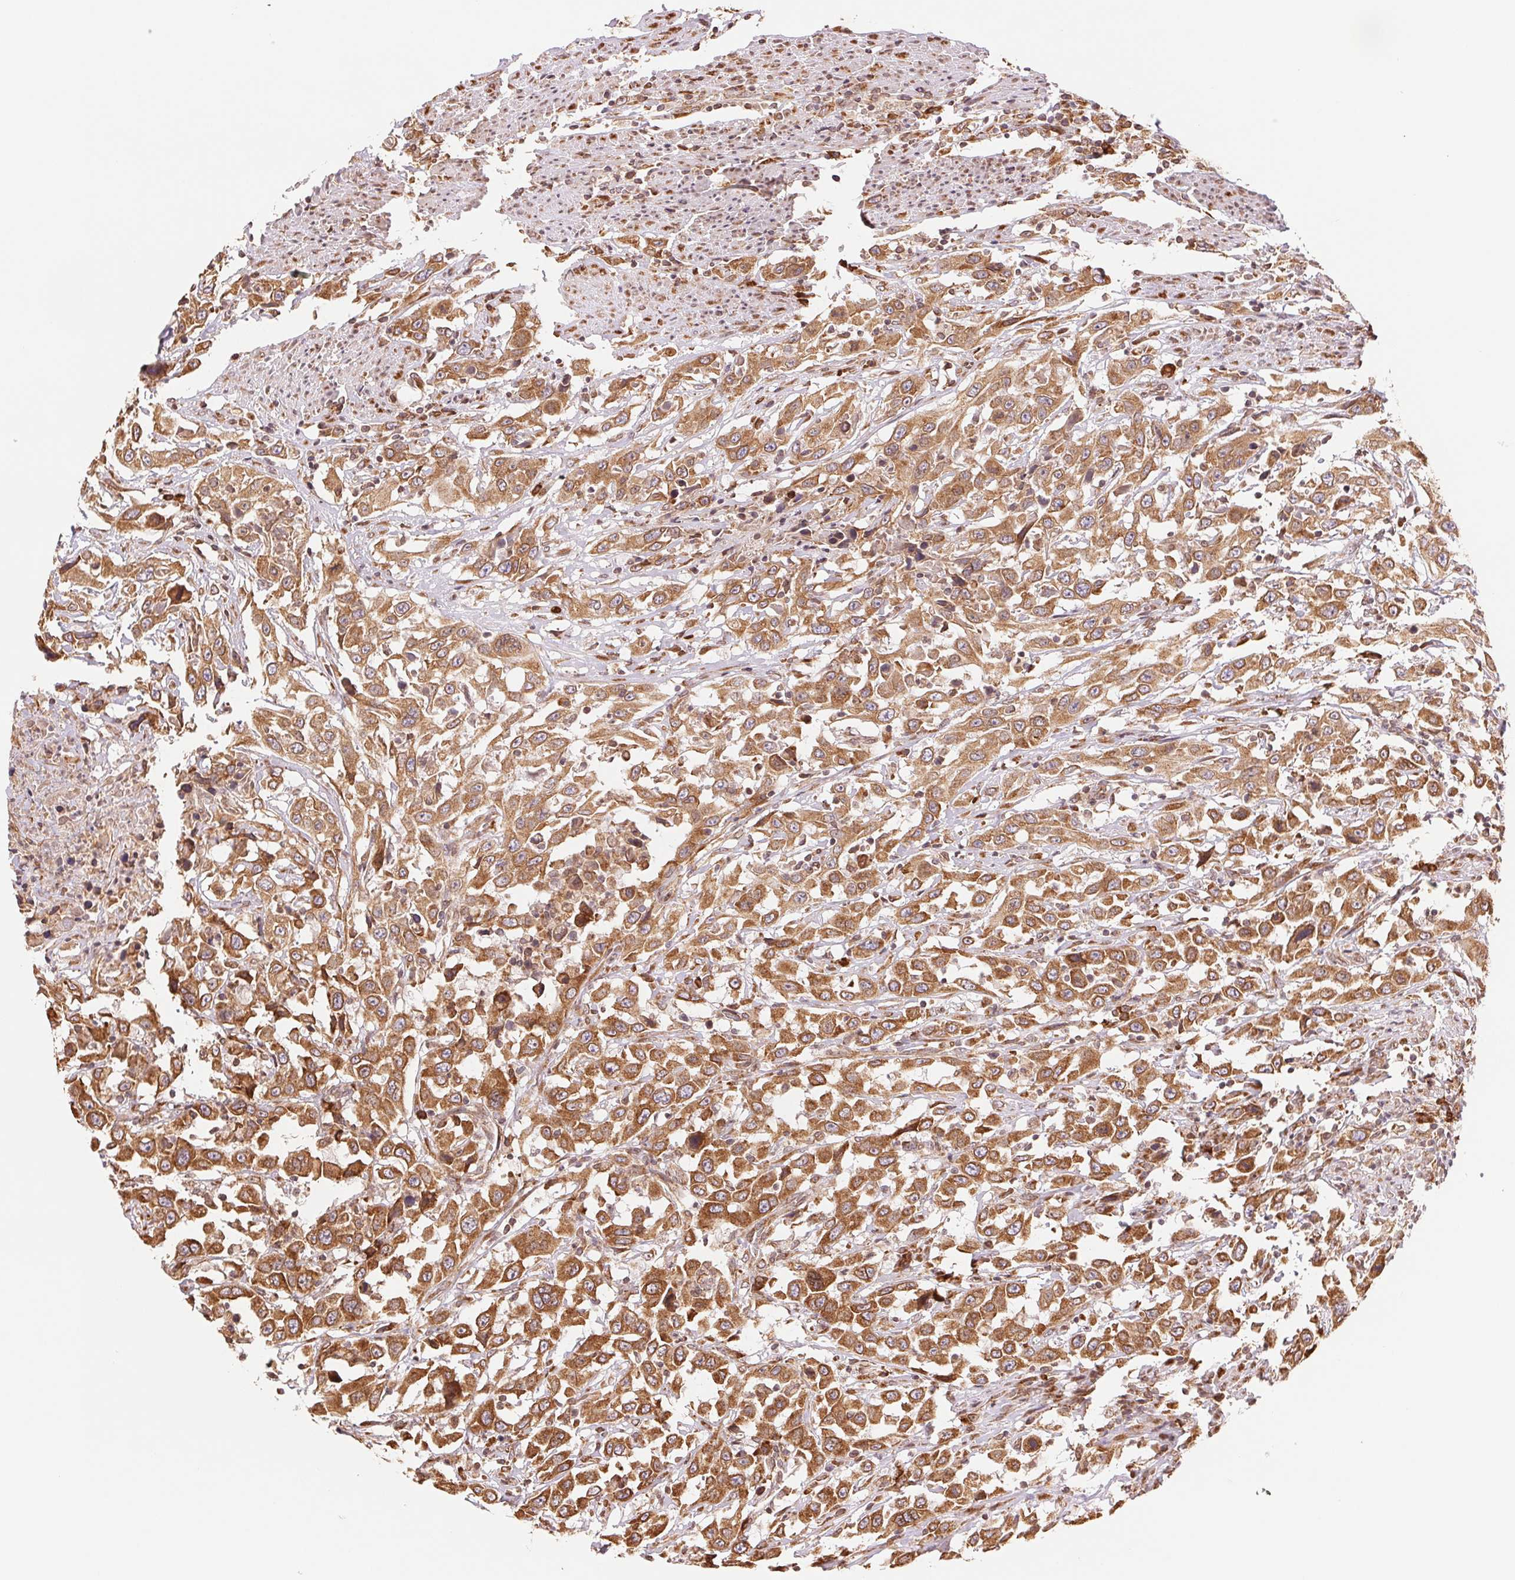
{"staining": {"intensity": "moderate", "quantity": ">75%", "location": "cytoplasmic/membranous"}, "tissue": "urothelial cancer", "cell_type": "Tumor cells", "image_type": "cancer", "snomed": [{"axis": "morphology", "description": "Urothelial carcinoma, High grade"}, {"axis": "topography", "description": "Urinary bladder"}], "caption": "Human high-grade urothelial carcinoma stained with a brown dye demonstrates moderate cytoplasmic/membranous positive expression in approximately >75% of tumor cells.", "gene": "RPN1", "patient": {"sex": "male", "age": 61}}